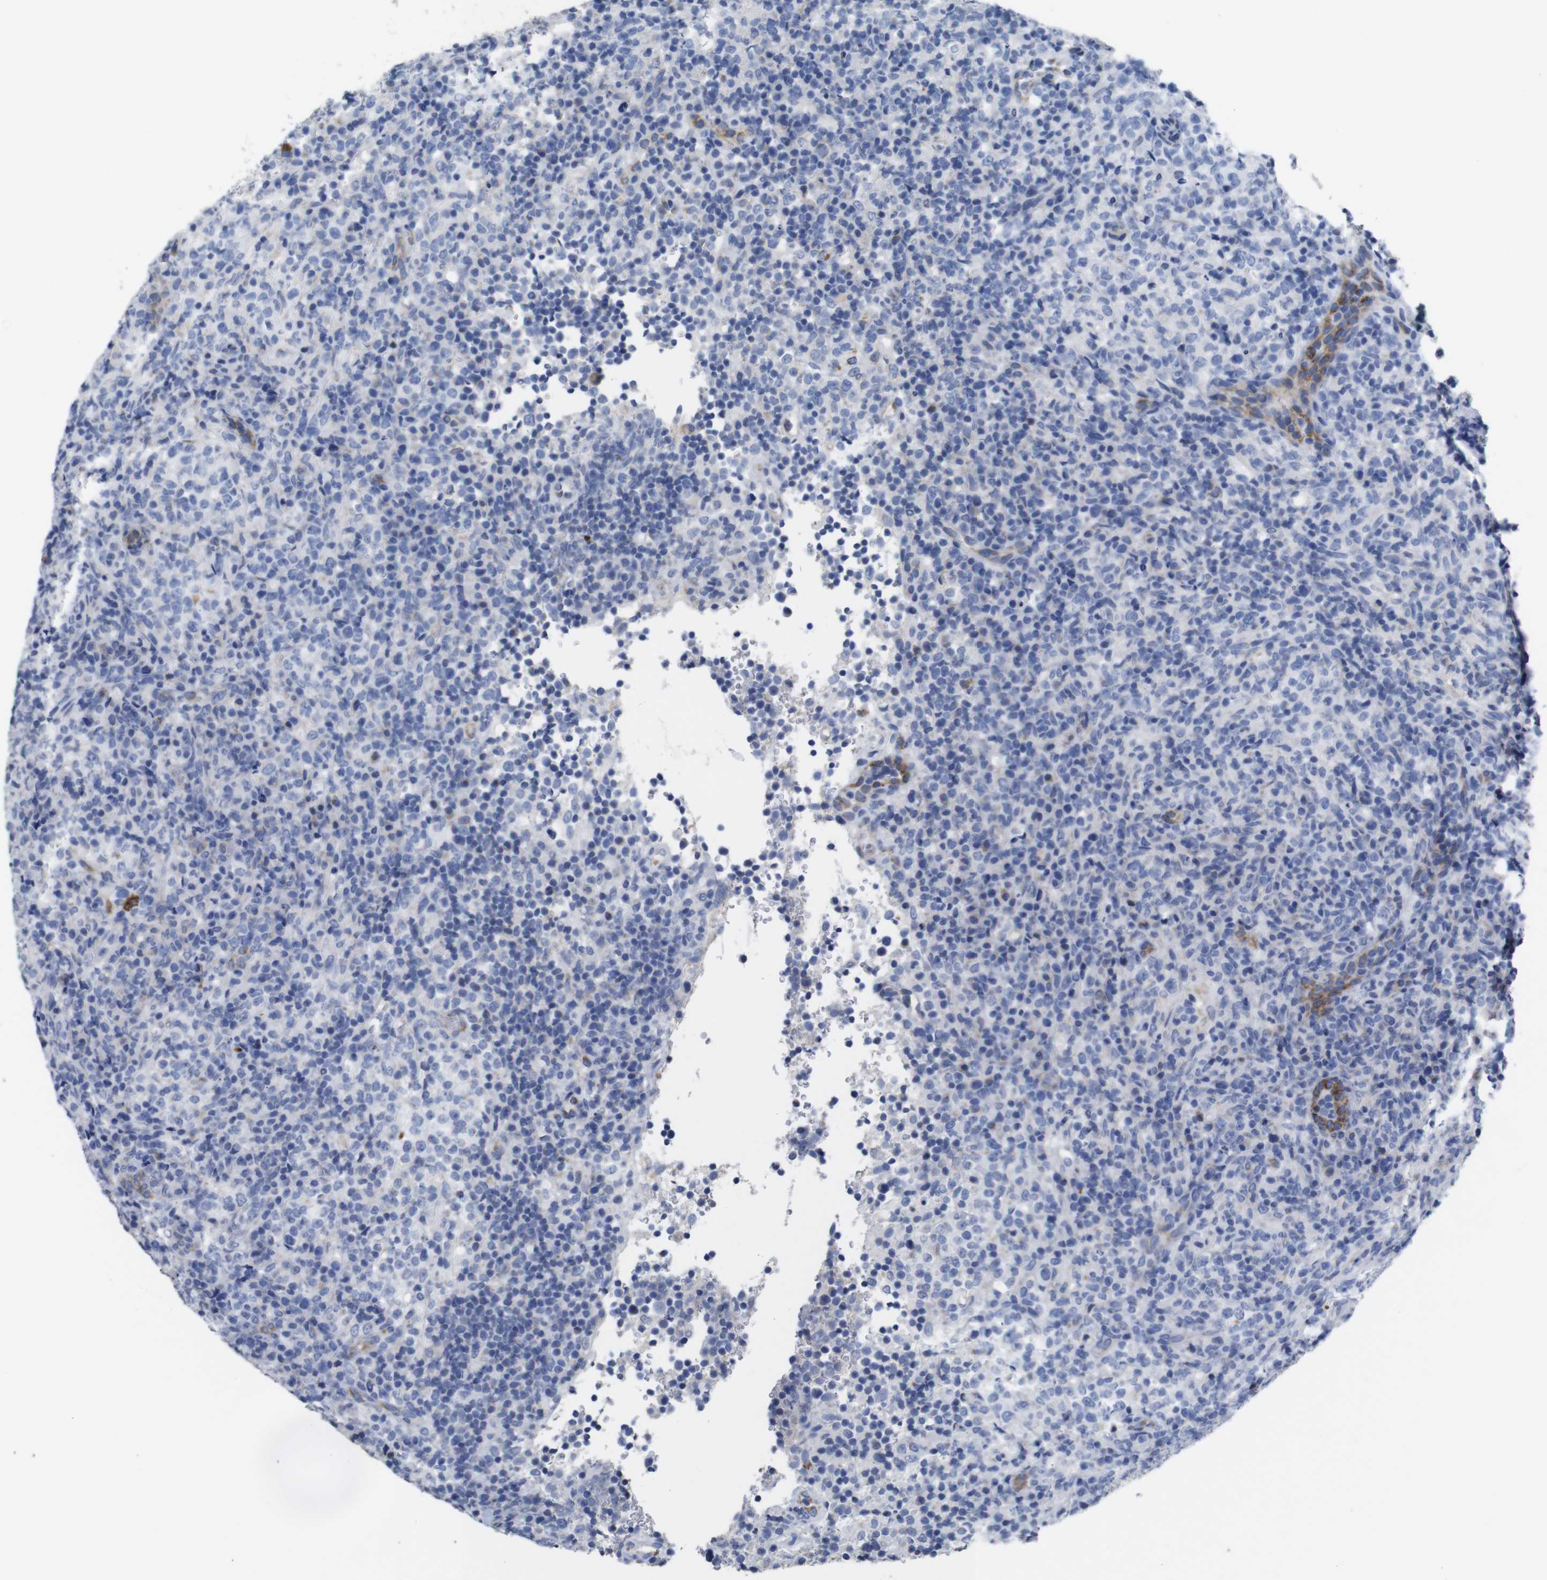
{"staining": {"intensity": "negative", "quantity": "none", "location": "none"}, "tissue": "lymphoma", "cell_type": "Tumor cells", "image_type": "cancer", "snomed": [{"axis": "morphology", "description": "Malignant lymphoma, non-Hodgkin's type, High grade"}, {"axis": "topography", "description": "Lymph node"}], "caption": "Immunohistochemistry (IHC) image of neoplastic tissue: human lymphoma stained with DAB exhibits no significant protein expression in tumor cells. (Immunohistochemistry, brightfield microscopy, high magnification).", "gene": "MAOA", "patient": {"sex": "female", "age": 76}}